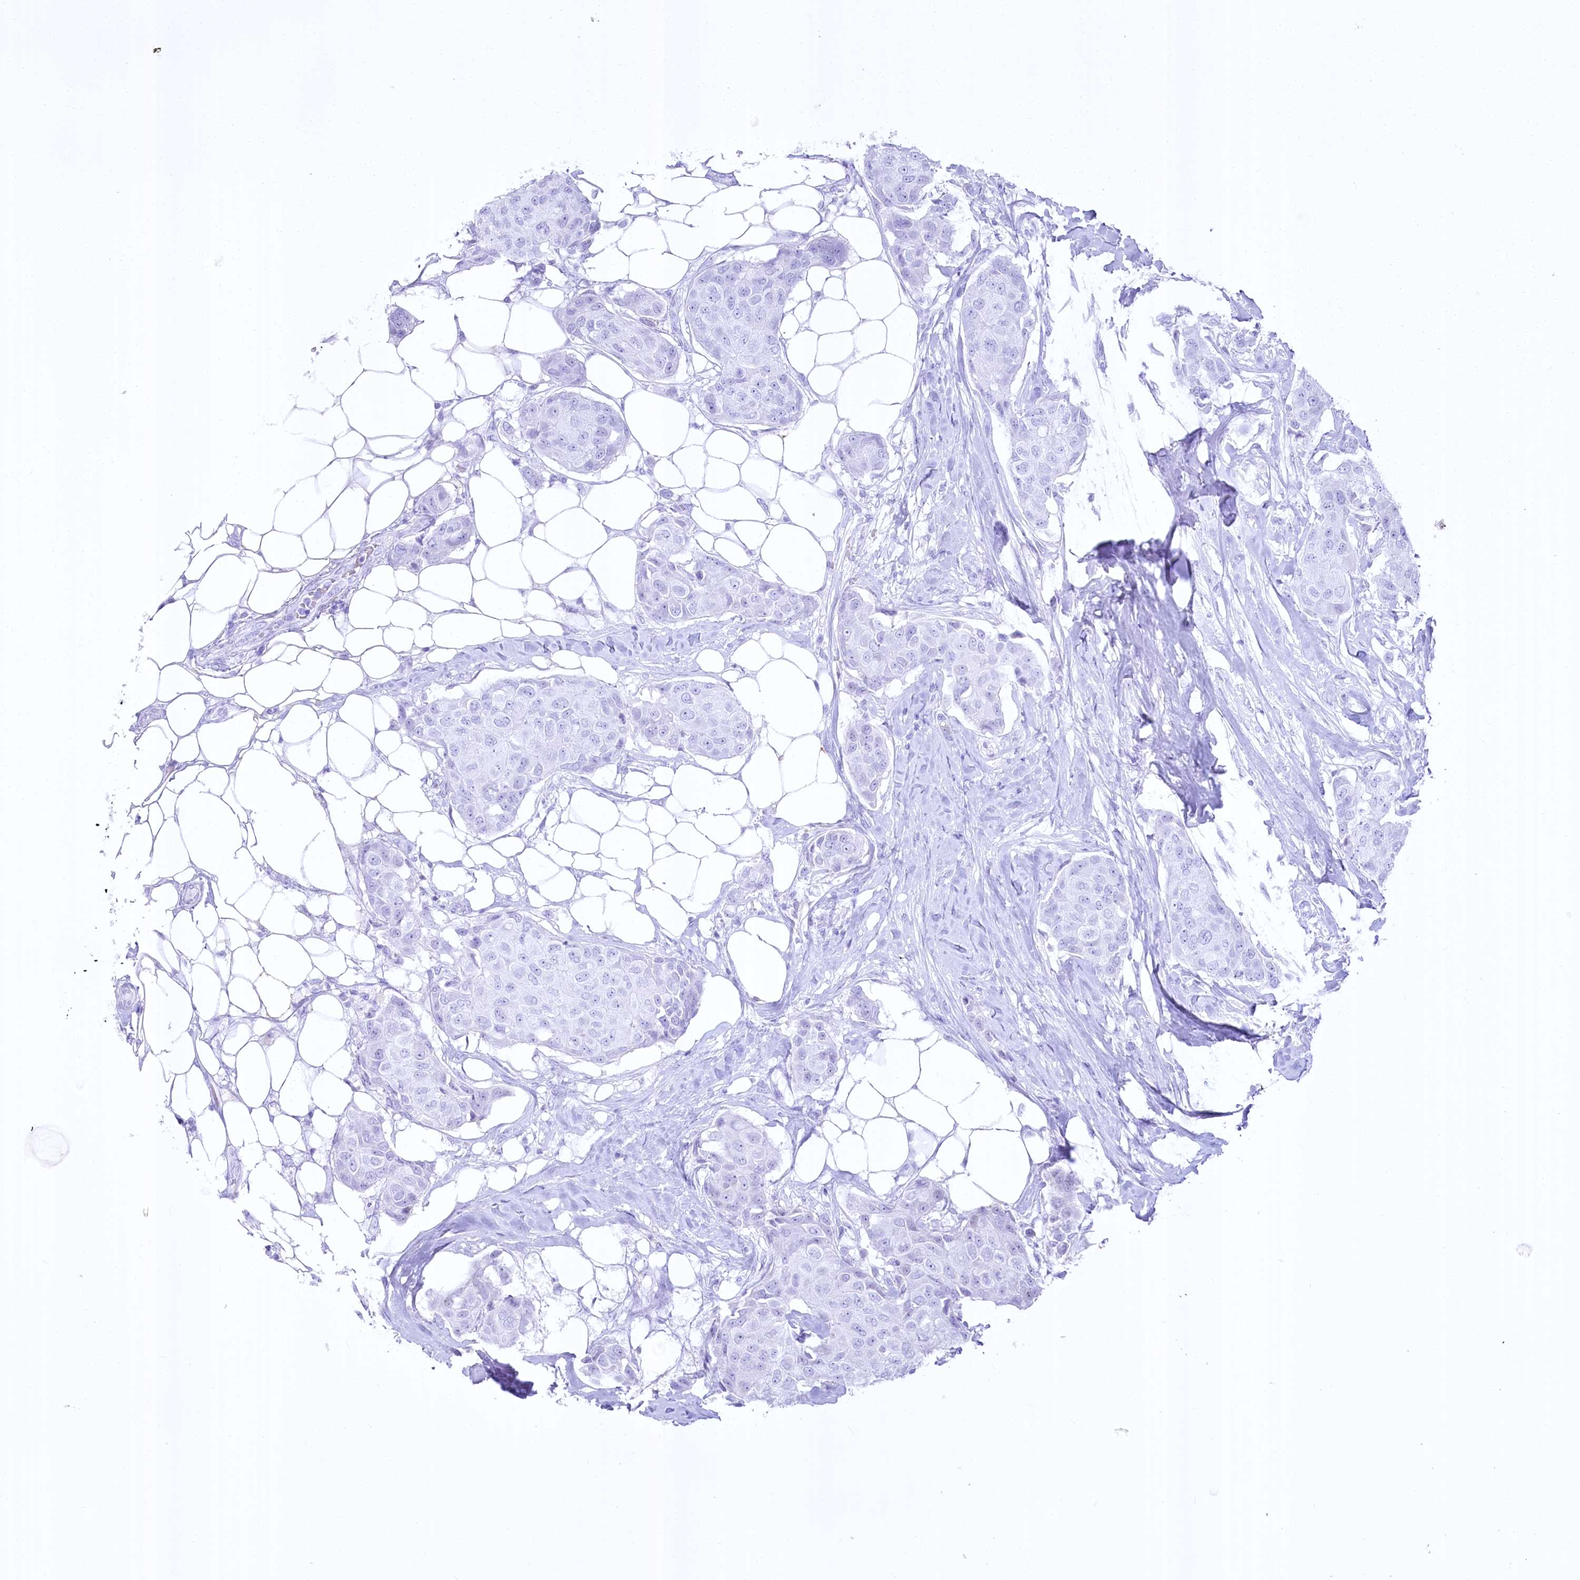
{"staining": {"intensity": "negative", "quantity": "none", "location": "none"}, "tissue": "breast cancer", "cell_type": "Tumor cells", "image_type": "cancer", "snomed": [{"axis": "morphology", "description": "Duct carcinoma"}, {"axis": "topography", "description": "Breast"}], "caption": "Immunohistochemistry of breast cancer (intraductal carcinoma) exhibits no staining in tumor cells.", "gene": "CEP164", "patient": {"sex": "female", "age": 80}}